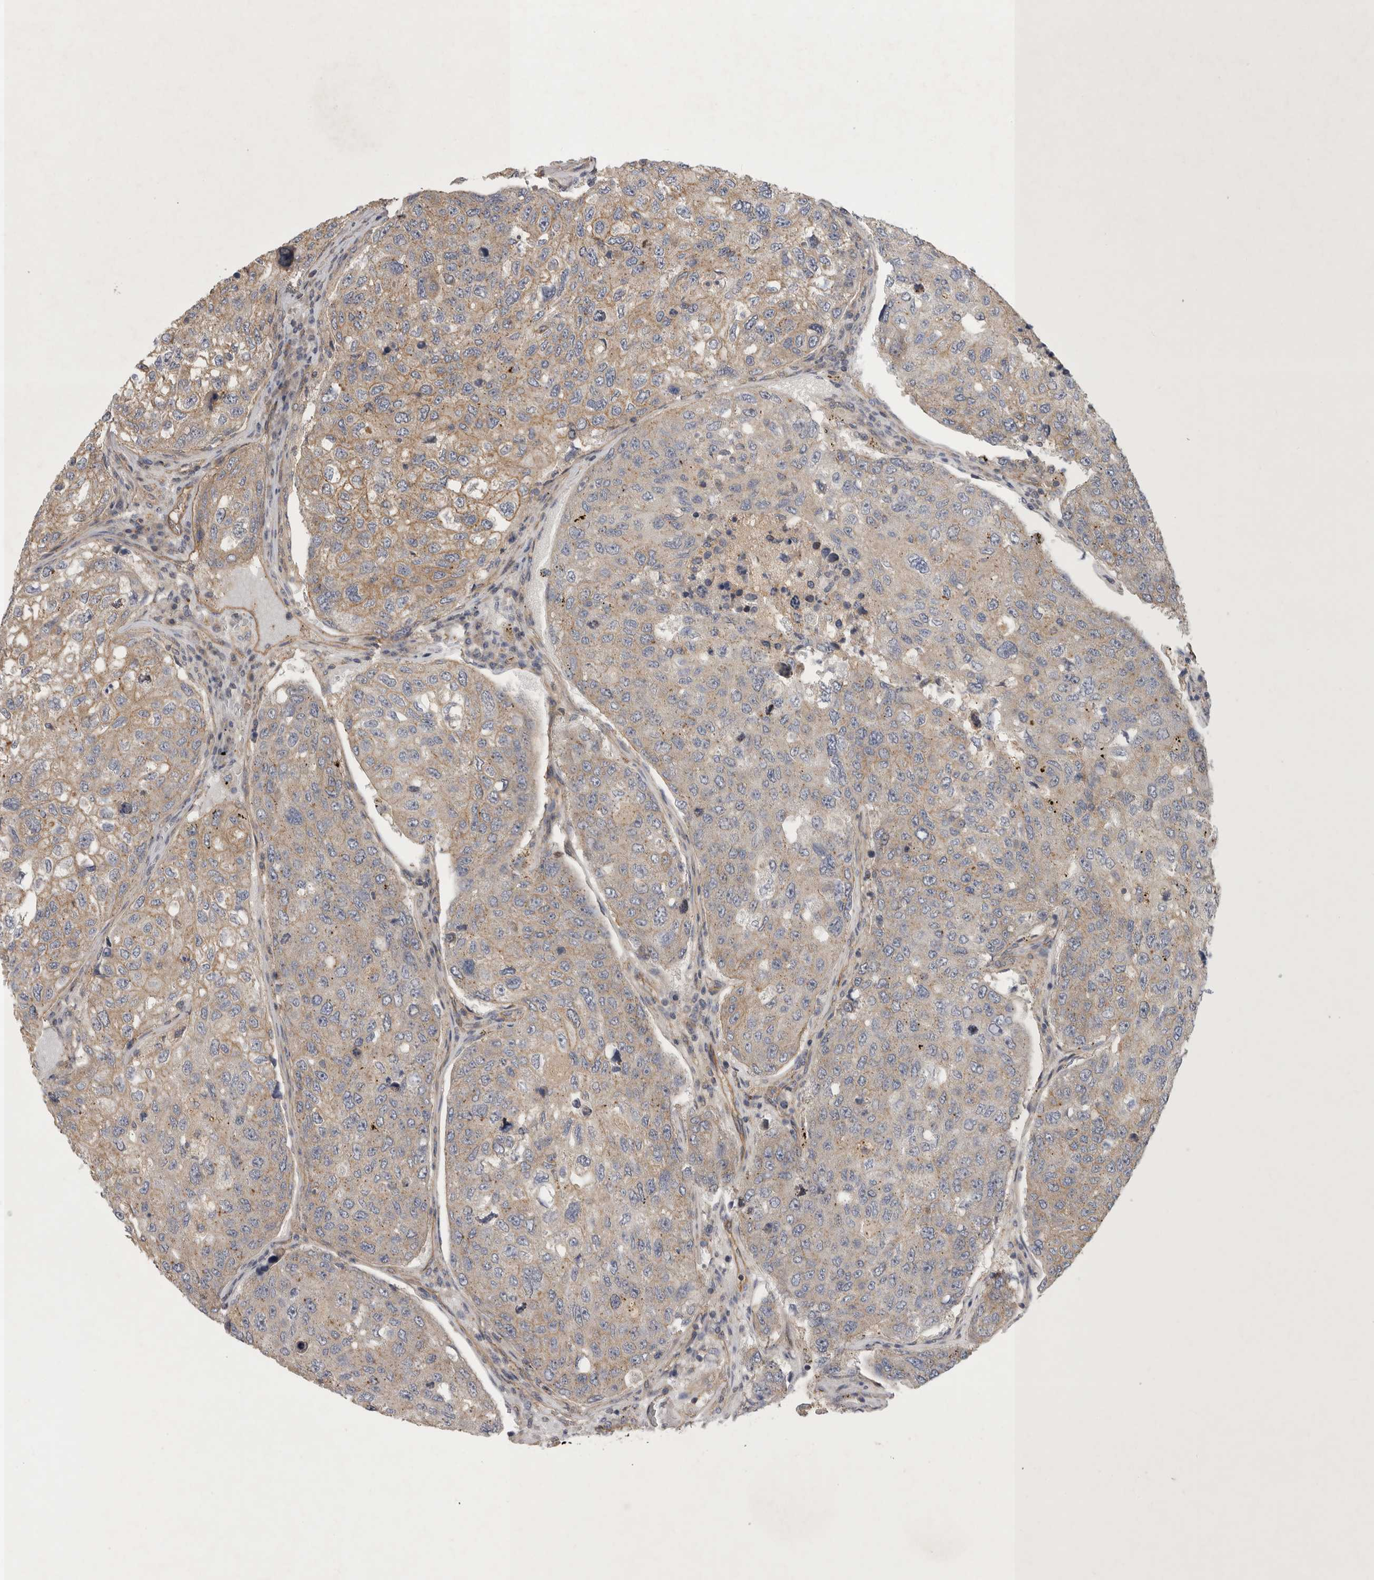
{"staining": {"intensity": "weak", "quantity": "25%-75%", "location": "cytoplasmic/membranous"}, "tissue": "urothelial cancer", "cell_type": "Tumor cells", "image_type": "cancer", "snomed": [{"axis": "morphology", "description": "Urothelial carcinoma, High grade"}, {"axis": "topography", "description": "Lymph node"}, {"axis": "topography", "description": "Urinary bladder"}], "caption": "Human urothelial cancer stained with a protein marker shows weak staining in tumor cells.", "gene": "MLPH", "patient": {"sex": "male", "age": 51}}